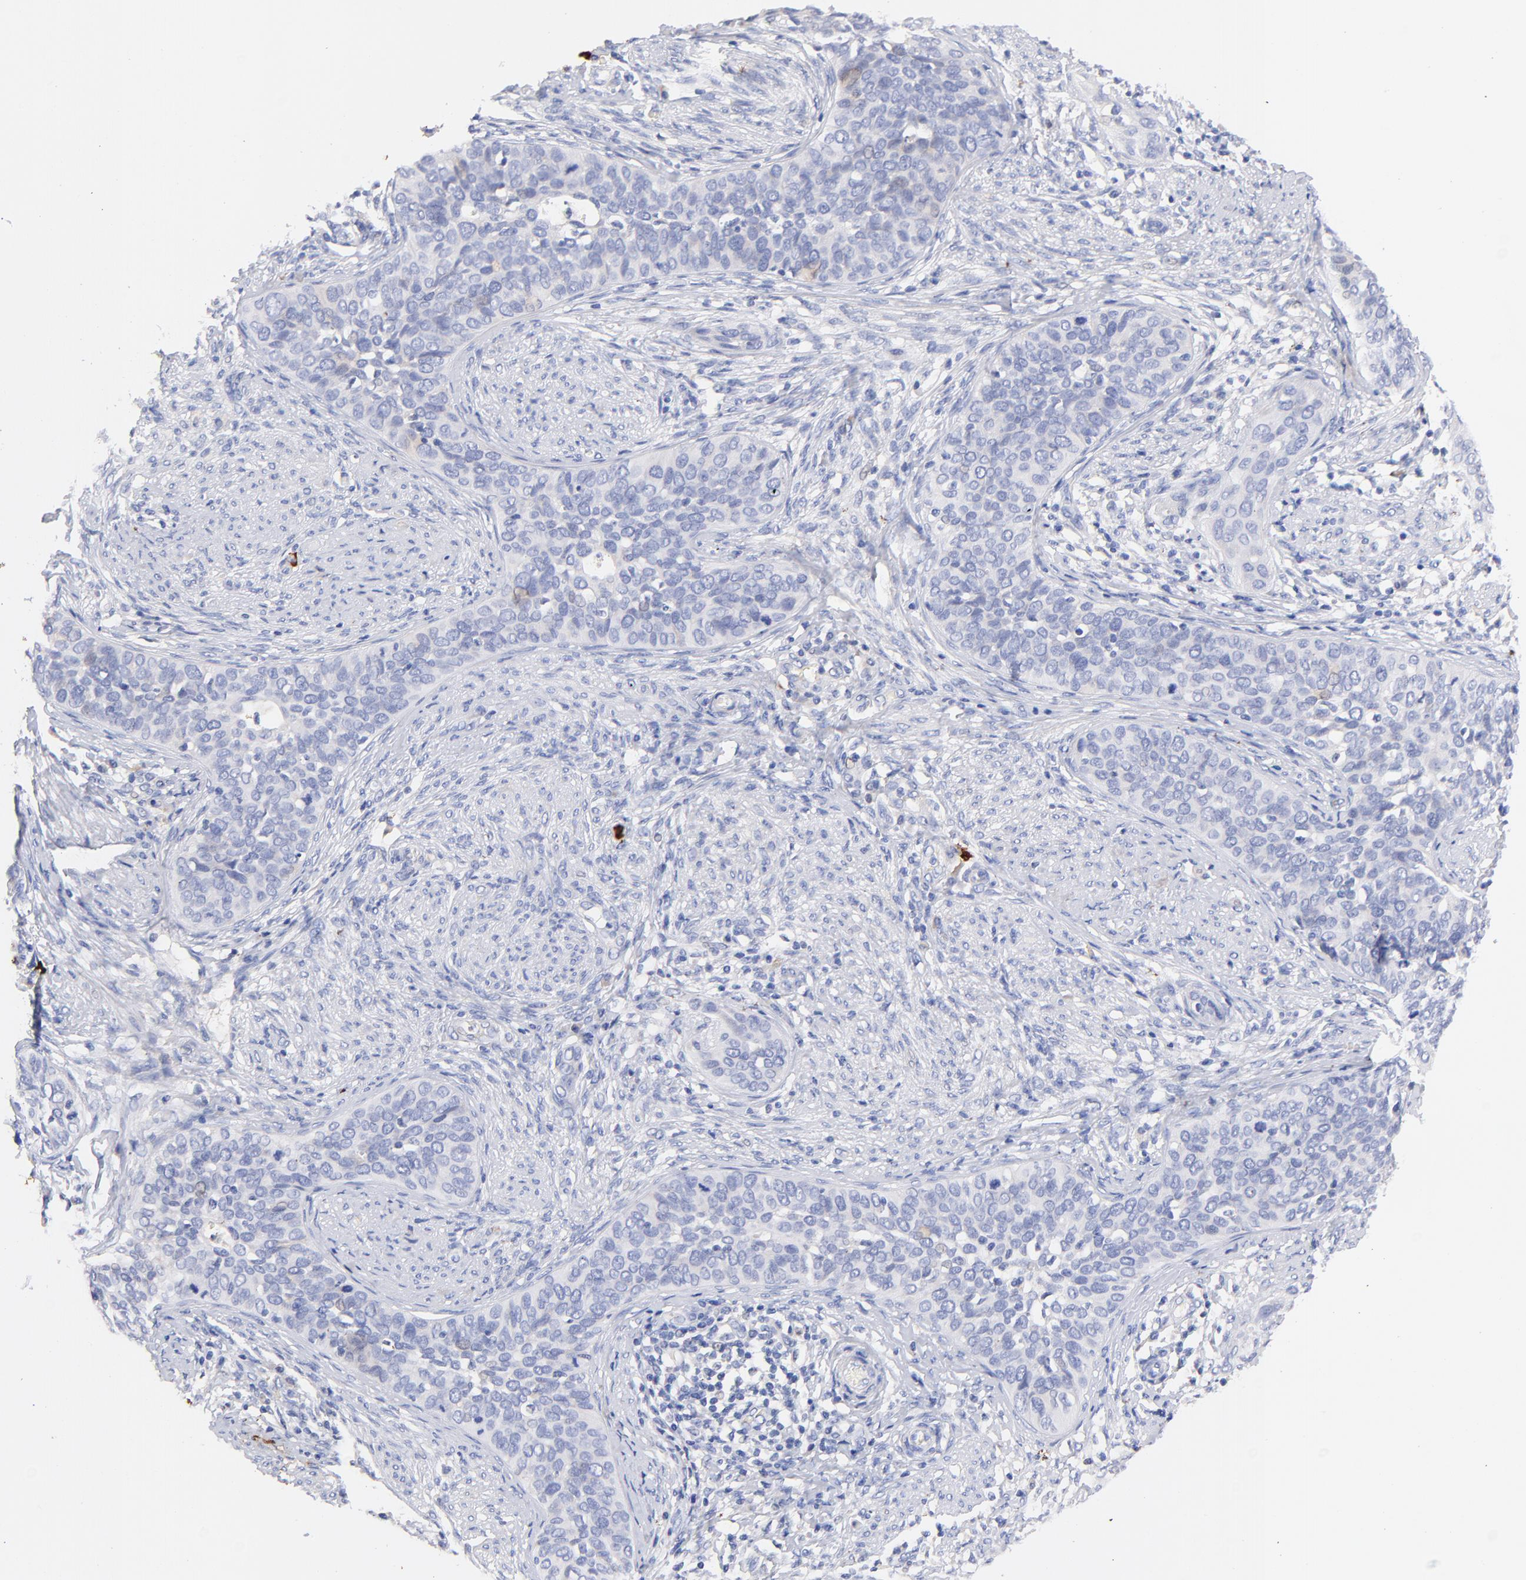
{"staining": {"intensity": "negative", "quantity": "none", "location": "none"}, "tissue": "cervical cancer", "cell_type": "Tumor cells", "image_type": "cancer", "snomed": [{"axis": "morphology", "description": "Squamous cell carcinoma, NOS"}, {"axis": "topography", "description": "Cervix"}], "caption": "This is an immunohistochemistry (IHC) photomicrograph of cervical cancer. There is no expression in tumor cells.", "gene": "IGLV7-43", "patient": {"sex": "female", "age": 31}}